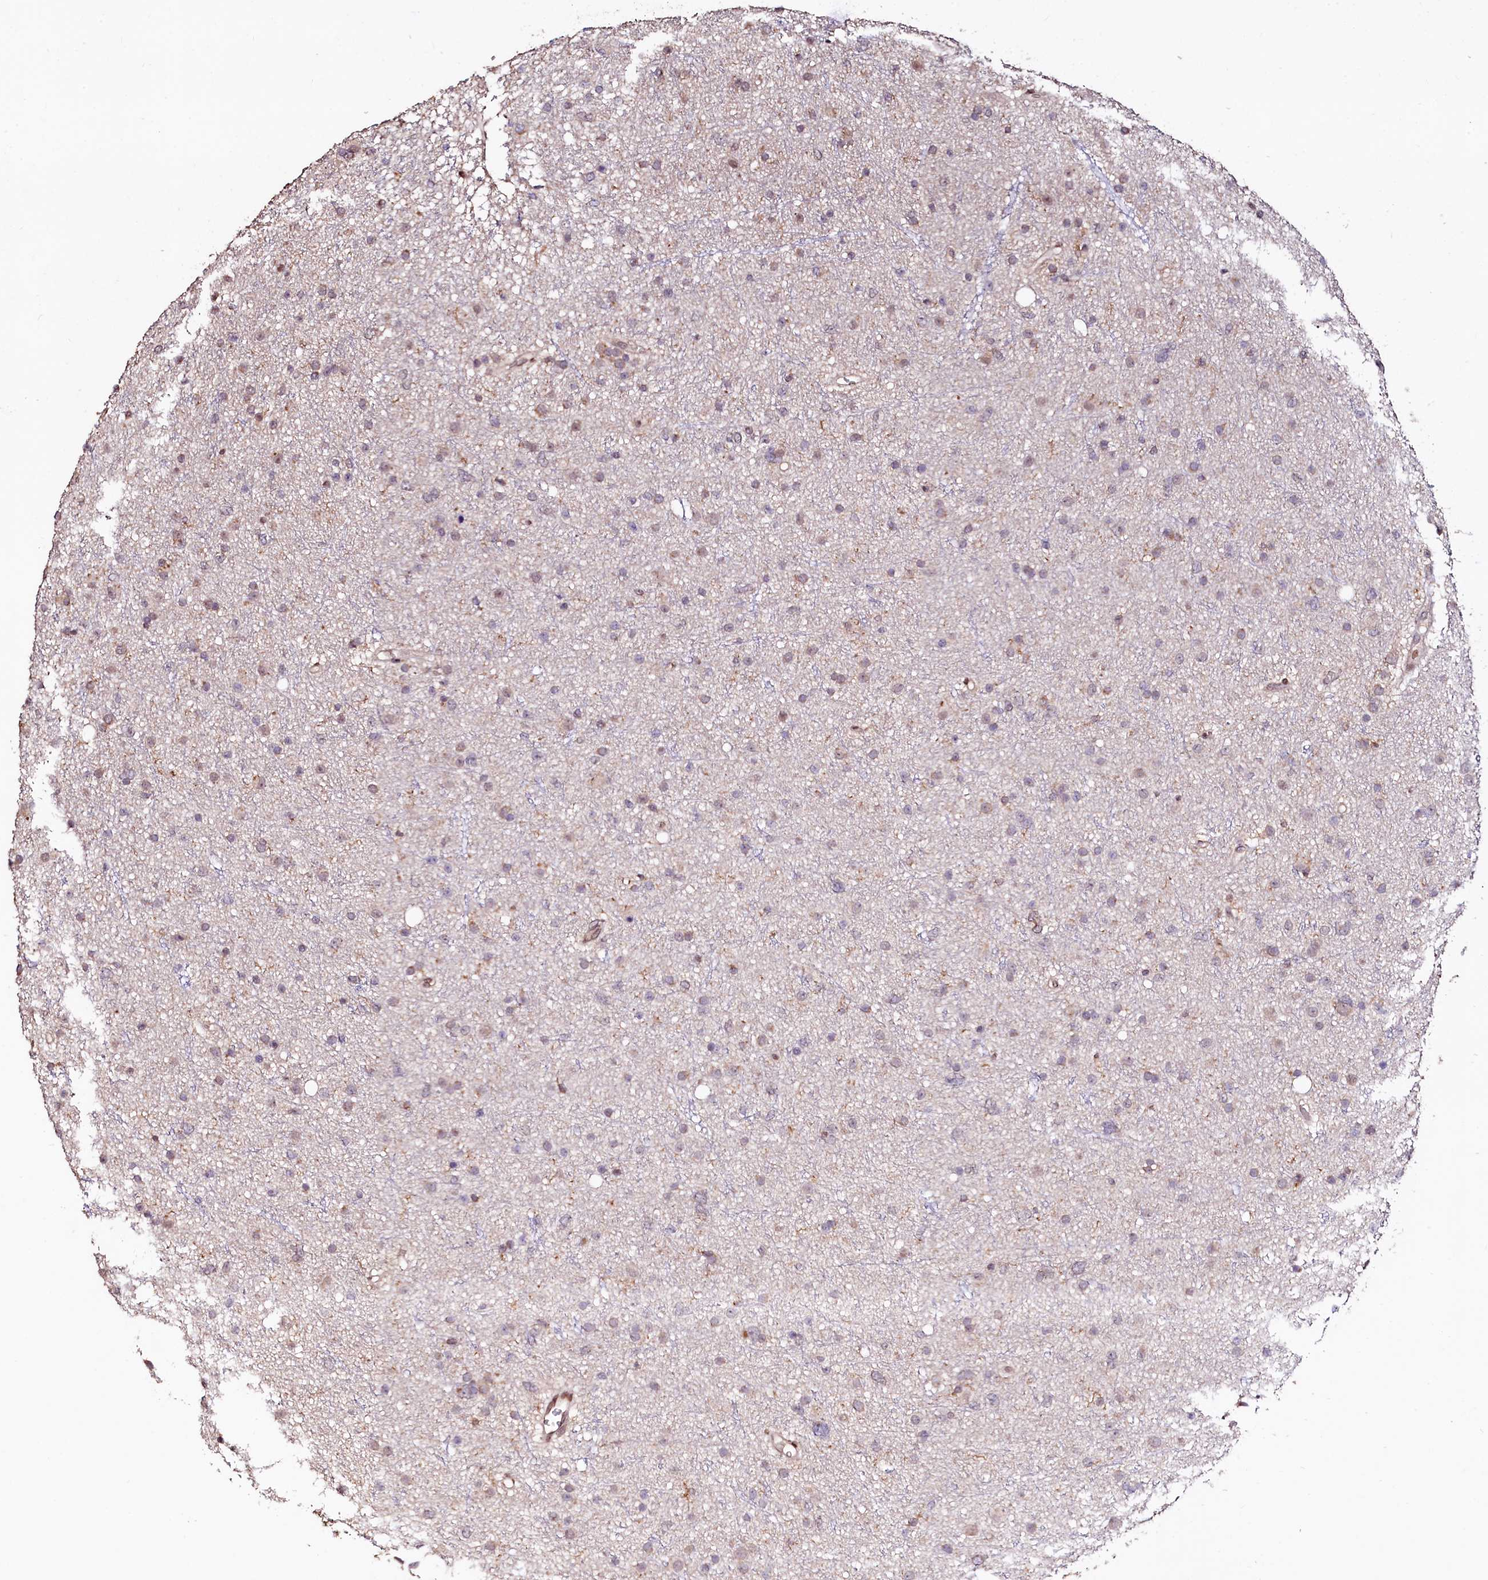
{"staining": {"intensity": "weak", "quantity": "<25%", "location": "cytoplasmic/membranous"}, "tissue": "glioma", "cell_type": "Tumor cells", "image_type": "cancer", "snomed": [{"axis": "morphology", "description": "Glioma, malignant, Low grade"}, {"axis": "topography", "description": "Cerebral cortex"}], "caption": "Immunohistochemical staining of human glioma shows no significant expression in tumor cells. (DAB immunohistochemistry visualized using brightfield microscopy, high magnification).", "gene": "C5orf15", "patient": {"sex": "female", "age": 39}}